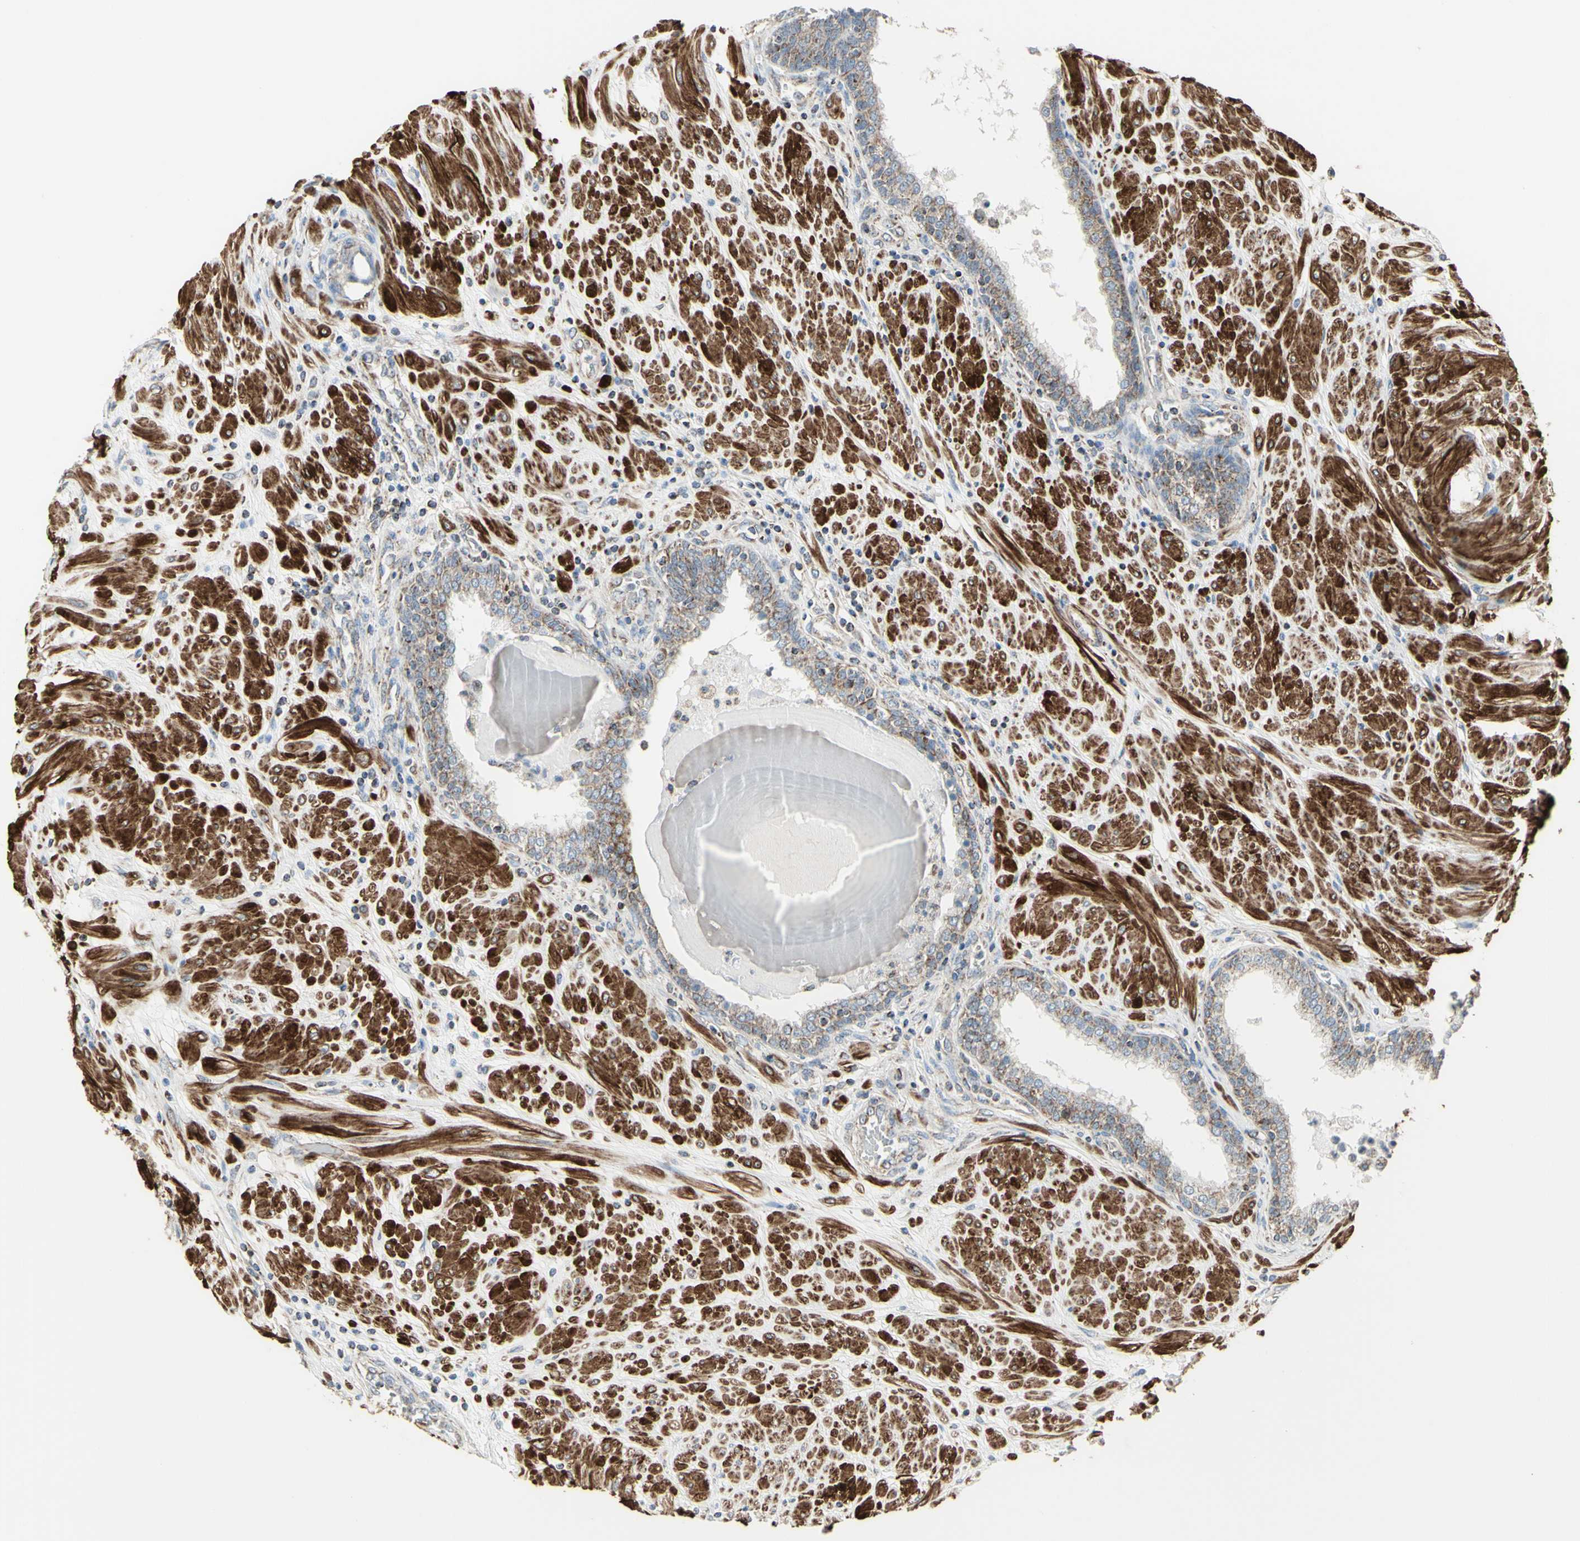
{"staining": {"intensity": "weak", "quantity": "25%-75%", "location": "cytoplasmic/membranous"}, "tissue": "prostate", "cell_type": "Glandular cells", "image_type": "normal", "snomed": [{"axis": "morphology", "description": "Normal tissue, NOS"}, {"axis": "topography", "description": "Prostate"}], "caption": "Glandular cells demonstrate low levels of weak cytoplasmic/membranous staining in about 25%-75% of cells in normal prostate.", "gene": "FAM171B", "patient": {"sex": "male", "age": 51}}